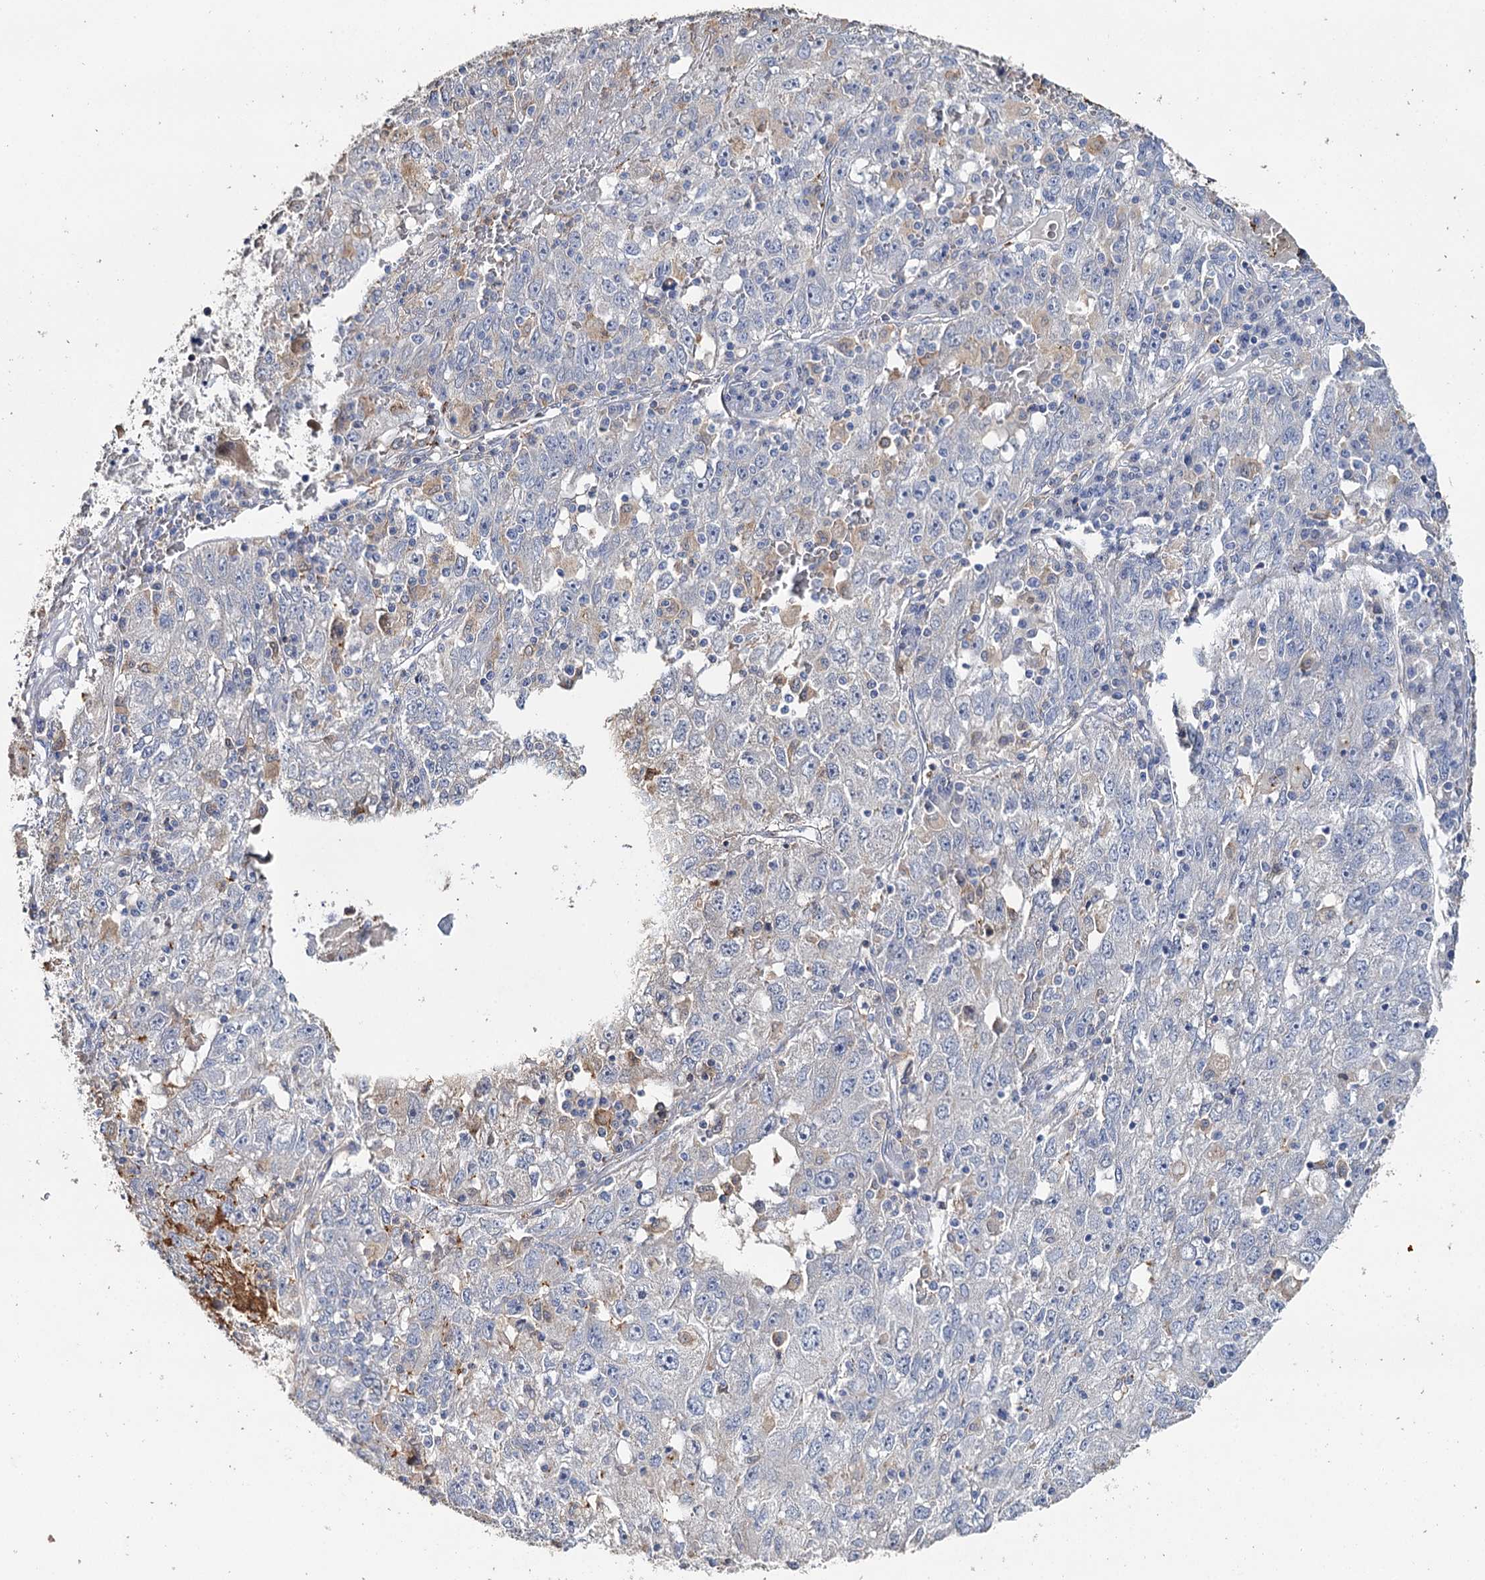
{"staining": {"intensity": "negative", "quantity": "none", "location": "none"}, "tissue": "liver cancer", "cell_type": "Tumor cells", "image_type": "cancer", "snomed": [{"axis": "morphology", "description": "Carcinoma, Hepatocellular, NOS"}, {"axis": "topography", "description": "Liver"}], "caption": "Photomicrograph shows no significant protein positivity in tumor cells of liver cancer (hepatocellular carcinoma).", "gene": "DNAH6", "patient": {"sex": "male", "age": 49}}